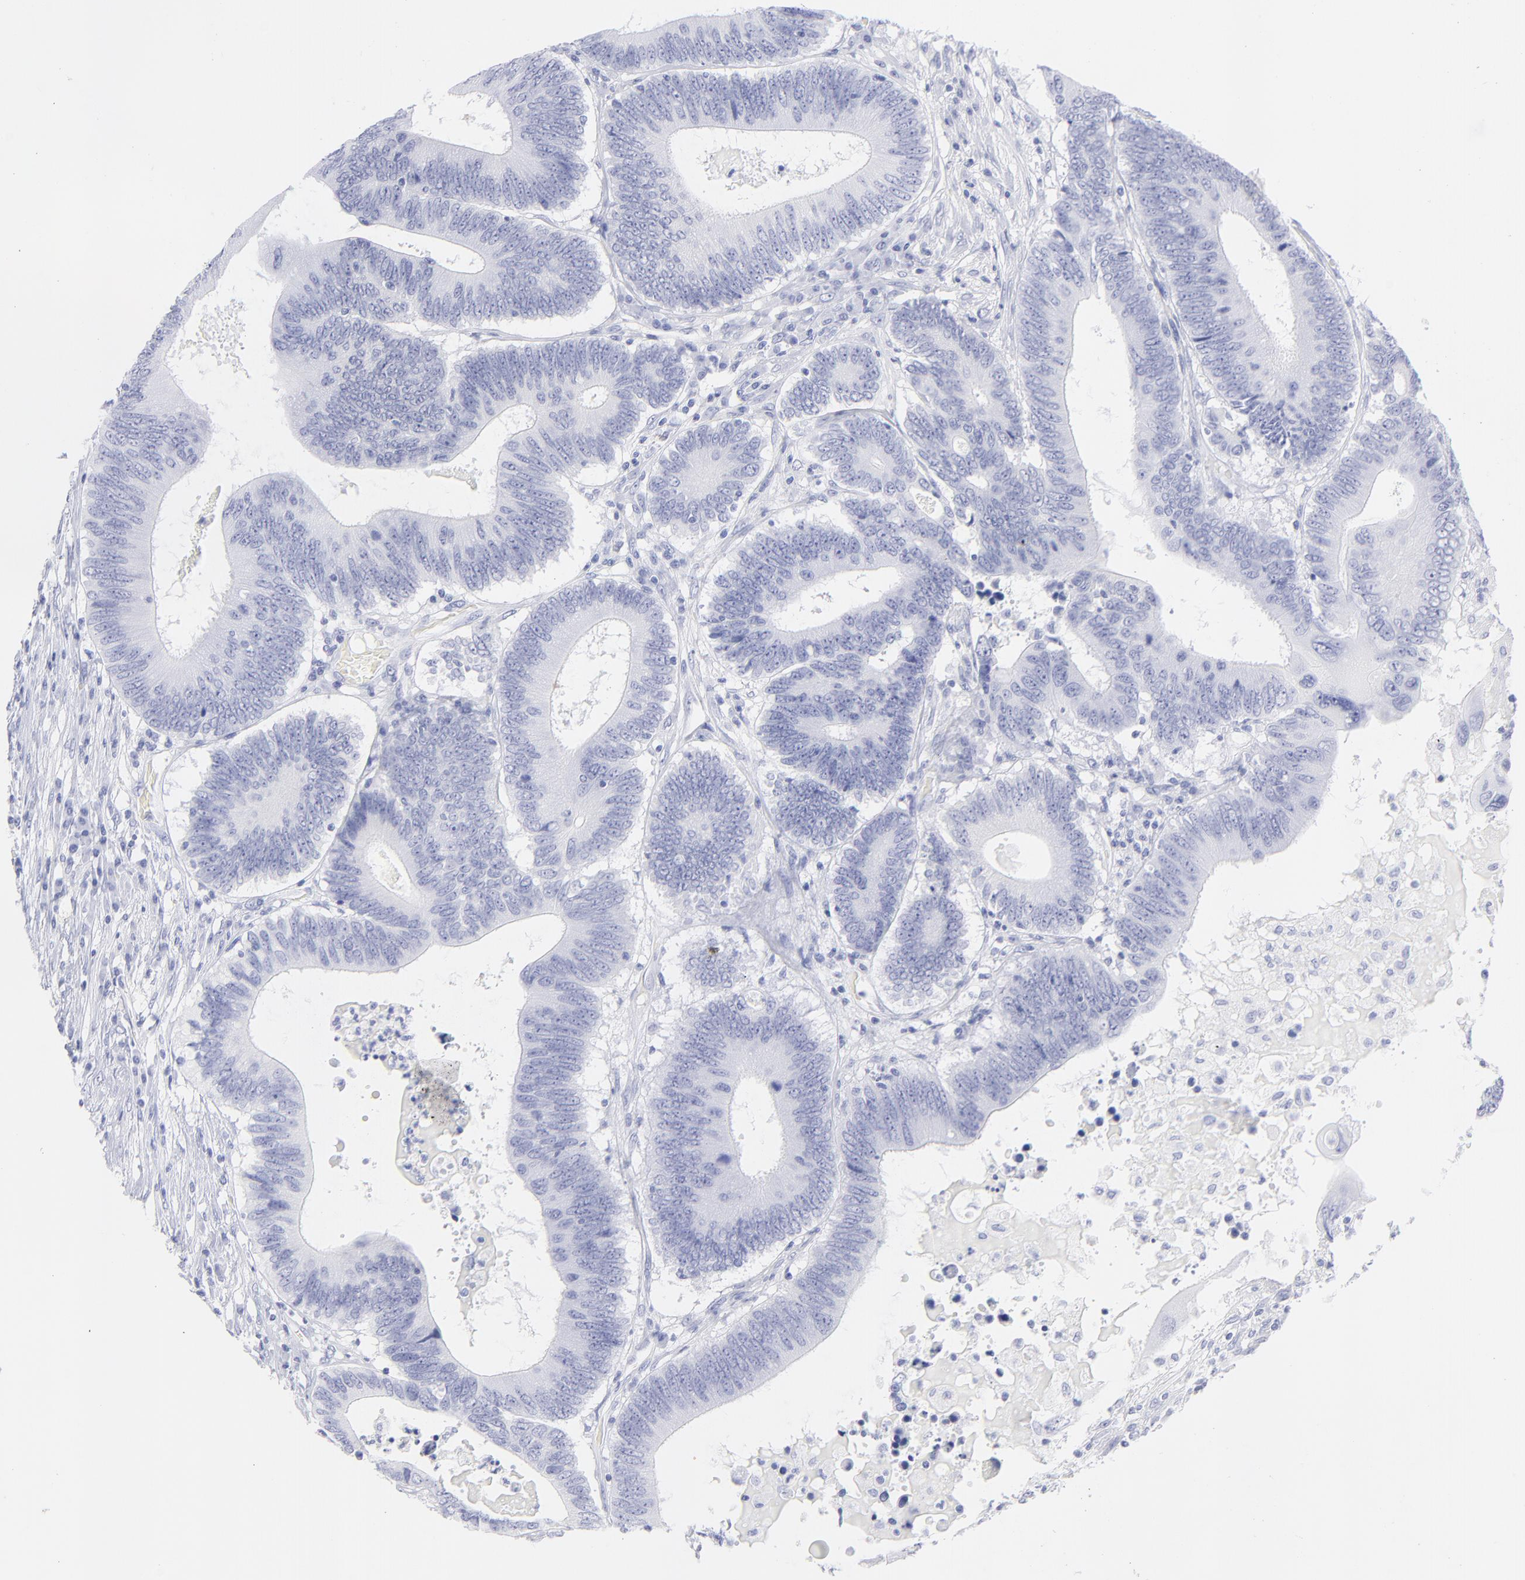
{"staining": {"intensity": "negative", "quantity": "none", "location": "none"}, "tissue": "colorectal cancer", "cell_type": "Tumor cells", "image_type": "cancer", "snomed": [{"axis": "morphology", "description": "Adenocarcinoma, NOS"}, {"axis": "topography", "description": "Colon"}], "caption": "DAB (3,3'-diaminobenzidine) immunohistochemical staining of colorectal adenocarcinoma reveals no significant expression in tumor cells. Brightfield microscopy of immunohistochemistry stained with DAB (brown) and hematoxylin (blue), captured at high magnification.", "gene": "F13B", "patient": {"sex": "female", "age": 78}}